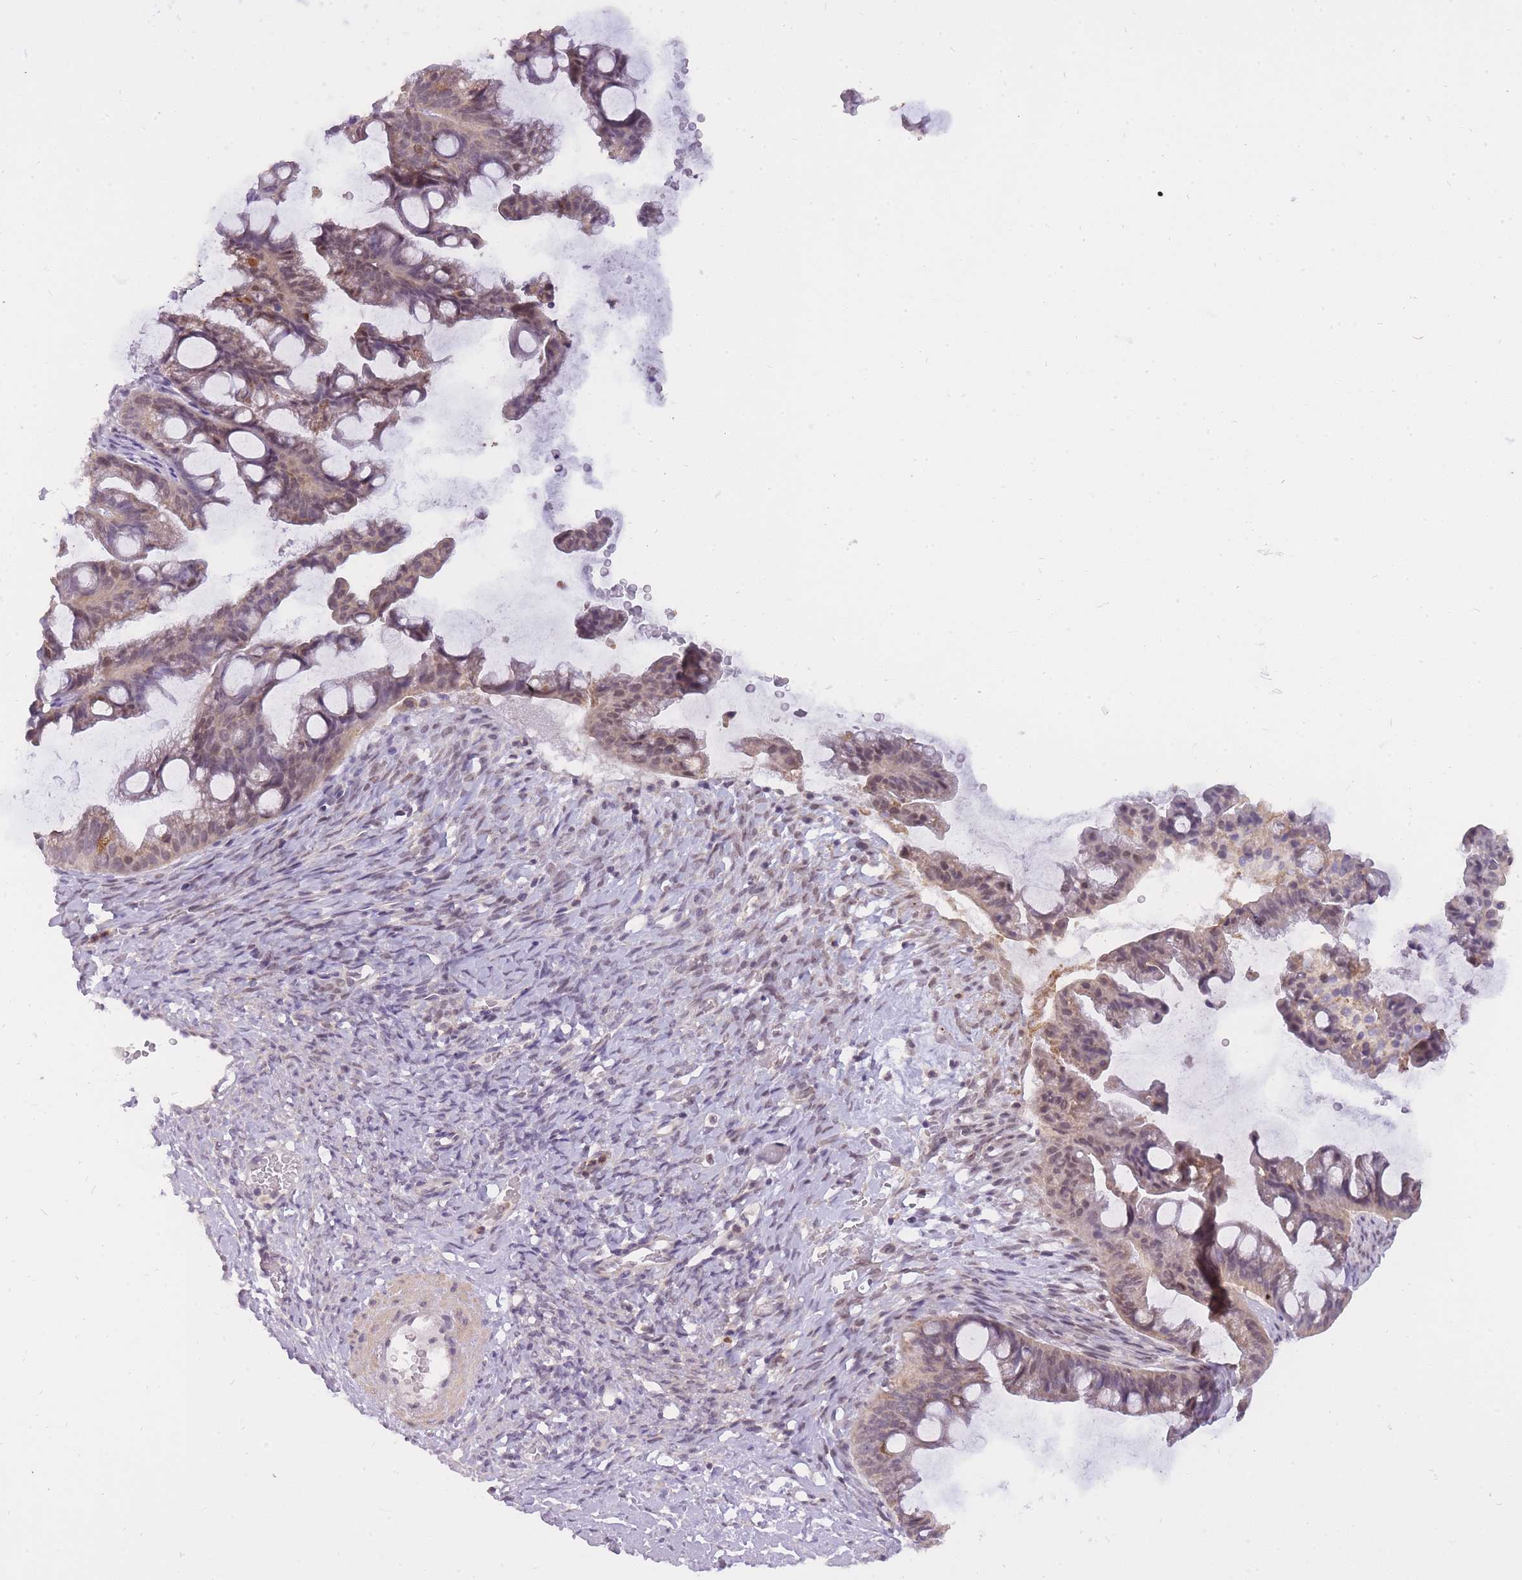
{"staining": {"intensity": "weak", "quantity": "25%-75%", "location": "cytoplasmic/membranous,nuclear"}, "tissue": "ovarian cancer", "cell_type": "Tumor cells", "image_type": "cancer", "snomed": [{"axis": "morphology", "description": "Cystadenocarcinoma, mucinous, NOS"}, {"axis": "topography", "description": "Ovary"}], "caption": "Immunohistochemistry (IHC) histopathology image of human ovarian mucinous cystadenocarcinoma stained for a protein (brown), which displays low levels of weak cytoplasmic/membranous and nuclear positivity in about 25%-75% of tumor cells.", "gene": "TIGD1", "patient": {"sex": "female", "age": 73}}